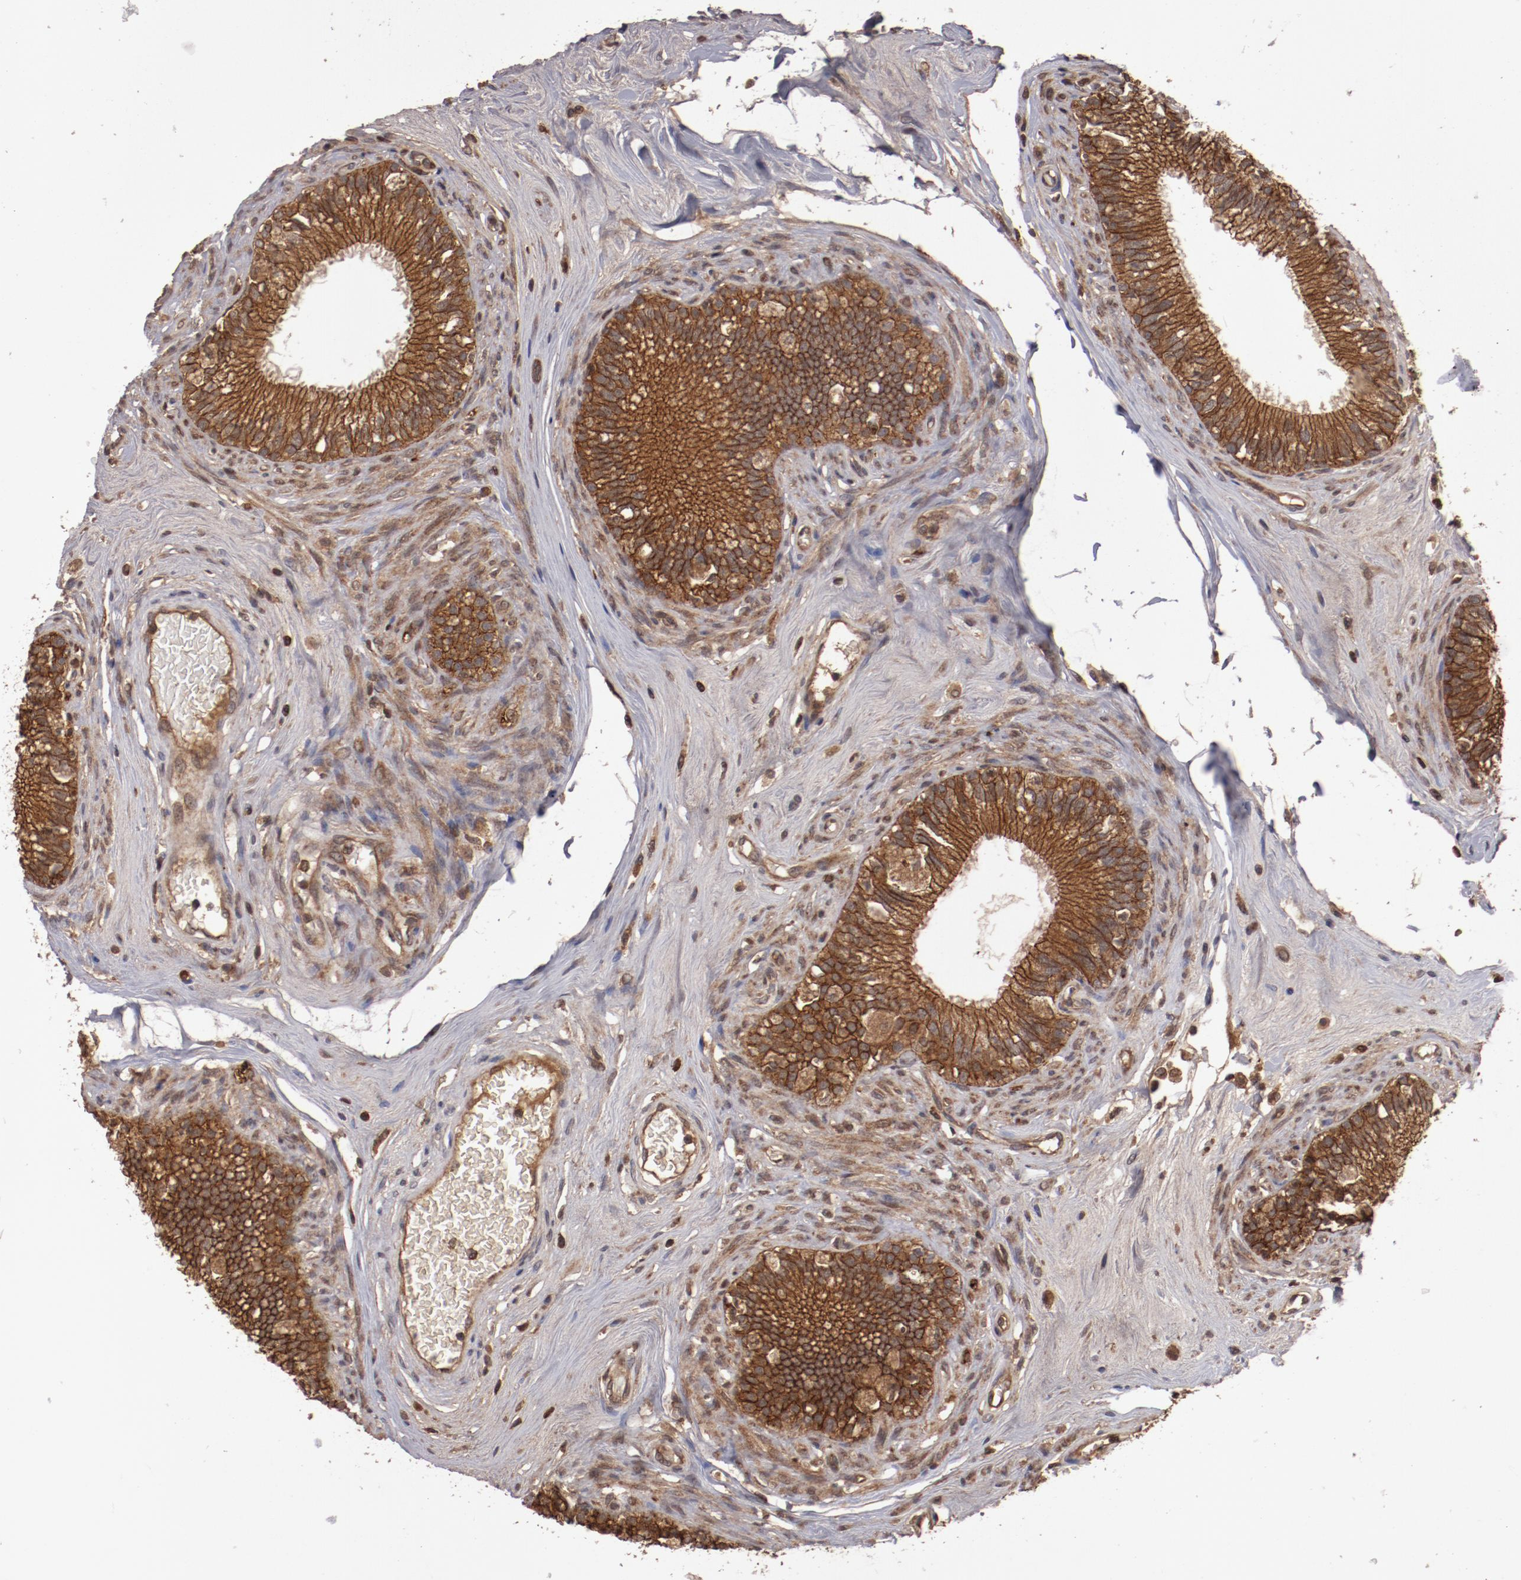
{"staining": {"intensity": "moderate", "quantity": ">75%", "location": "cytoplasmic/membranous"}, "tissue": "epididymis", "cell_type": "Glandular cells", "image_type": "normal", "snomed": [{"axis": "morphology", "description": "Normal tissue, NOS"}, {"axis": "morphology", "description": "Inflammation, NOS"}, {"axis": "topography", "description": "Epididymis"}], "caption": "A brown stain highlights moderate cytoplasmic/membranous staining of a protein in glandular cells of benign epididymis. (DAB (3,3'-diaminobenzidine) IHC, brown staining for protein, blue staining for nuclei).", "gene": "RPS6KA6", "patient": {"sex": "male", "age": 84}}